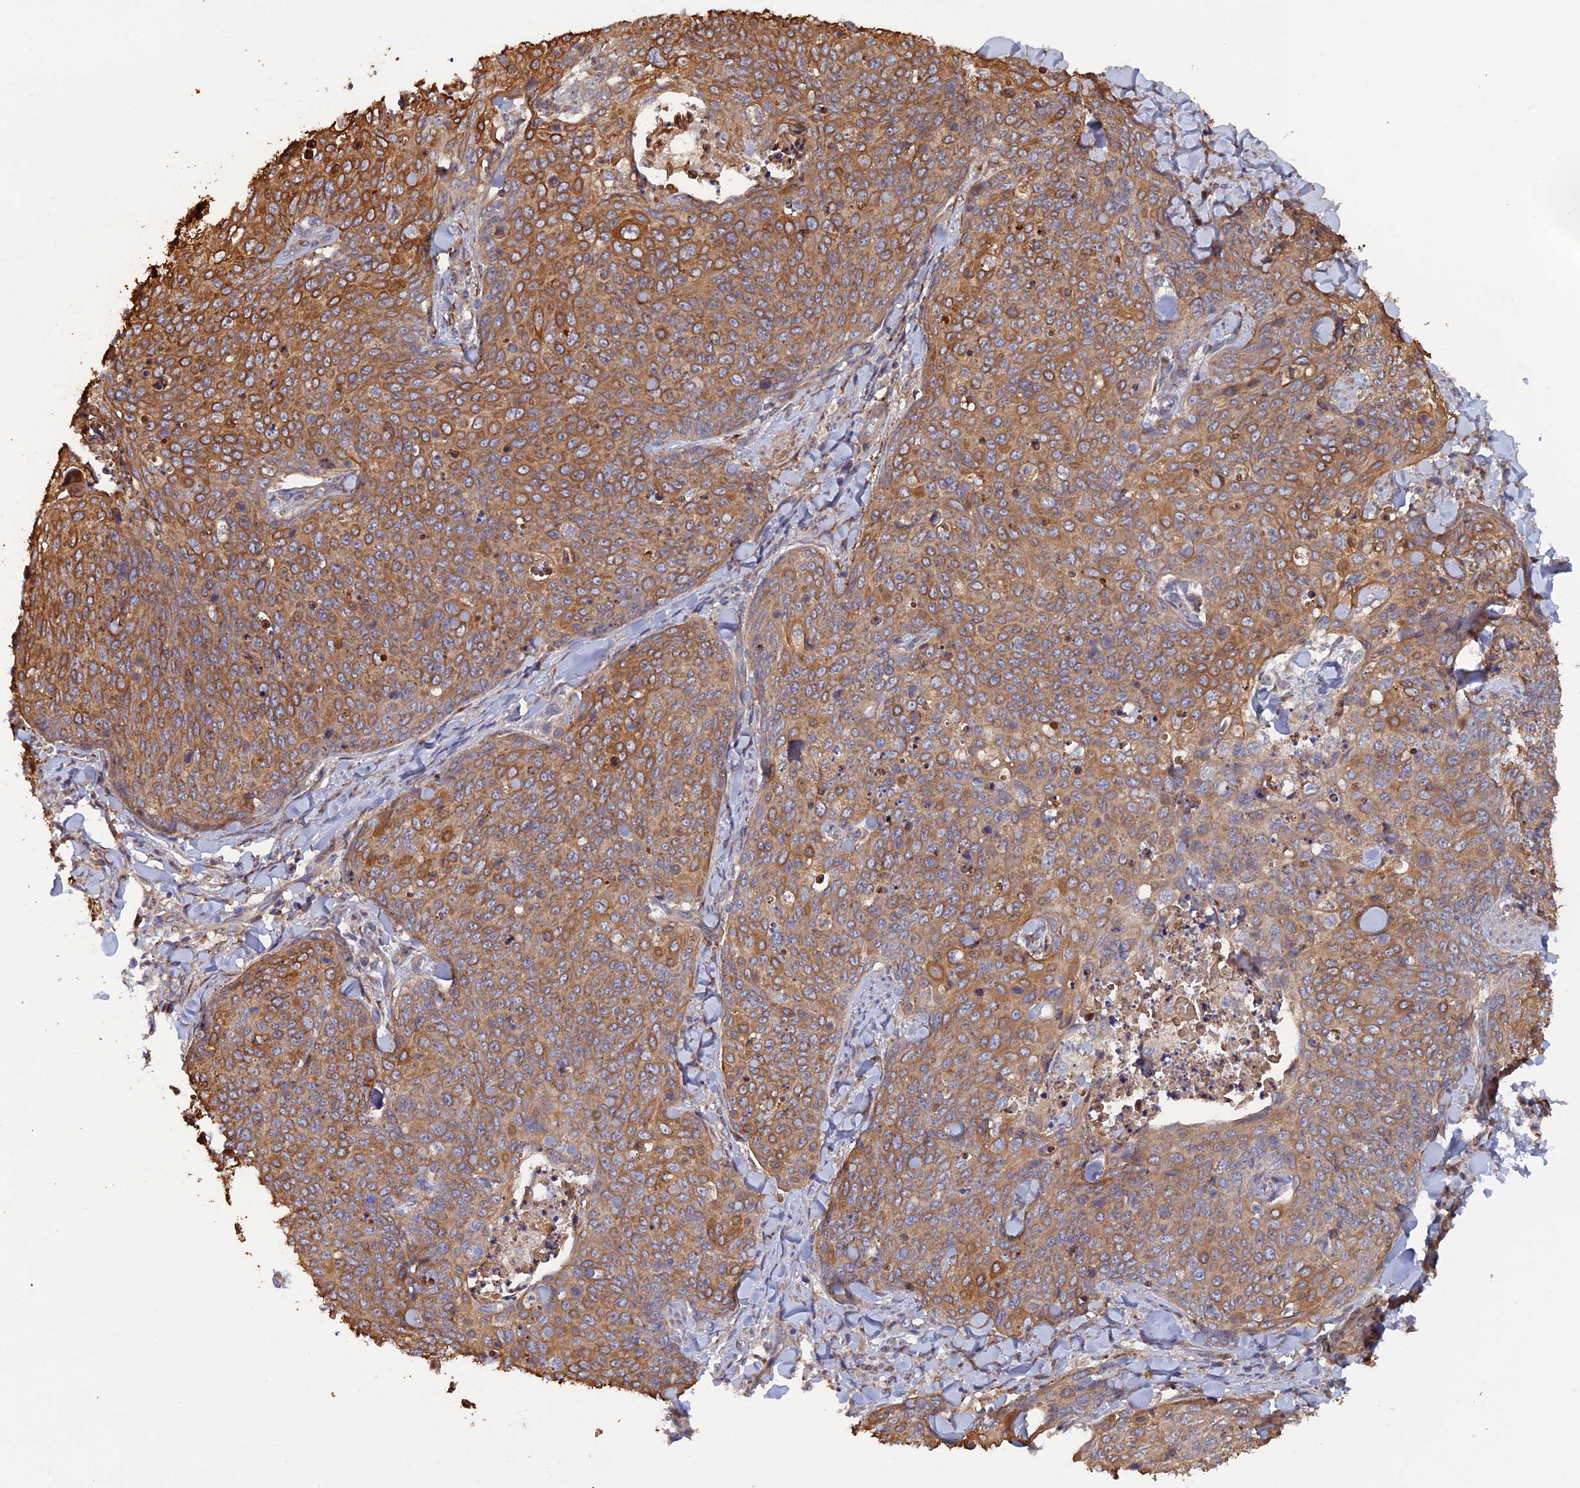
{"staining": {"intensity": "moderate", "quantity": ">75%", "location": "cytoplasmic/membranous"}, "tissue": "skin cancer", "cell_type": "Tumor cells", "image_type": "cancer", "snomed": [{"axis": "morphology", "description": "Squamous cell carcinoma, NOS"}, {"axis": "topography", "description": "Skin"}, {"axis": "topography", "description": "Vulva"}], "caption": "Immunohistochemistry of human squamous cell carcinoma (skin) demonstrates medium levels of moderate cytoplasmic/membranous staining in about >75% of tumor cells.", "gene": "VPS37C", "patient": {"sex": "female", "age": 85}}